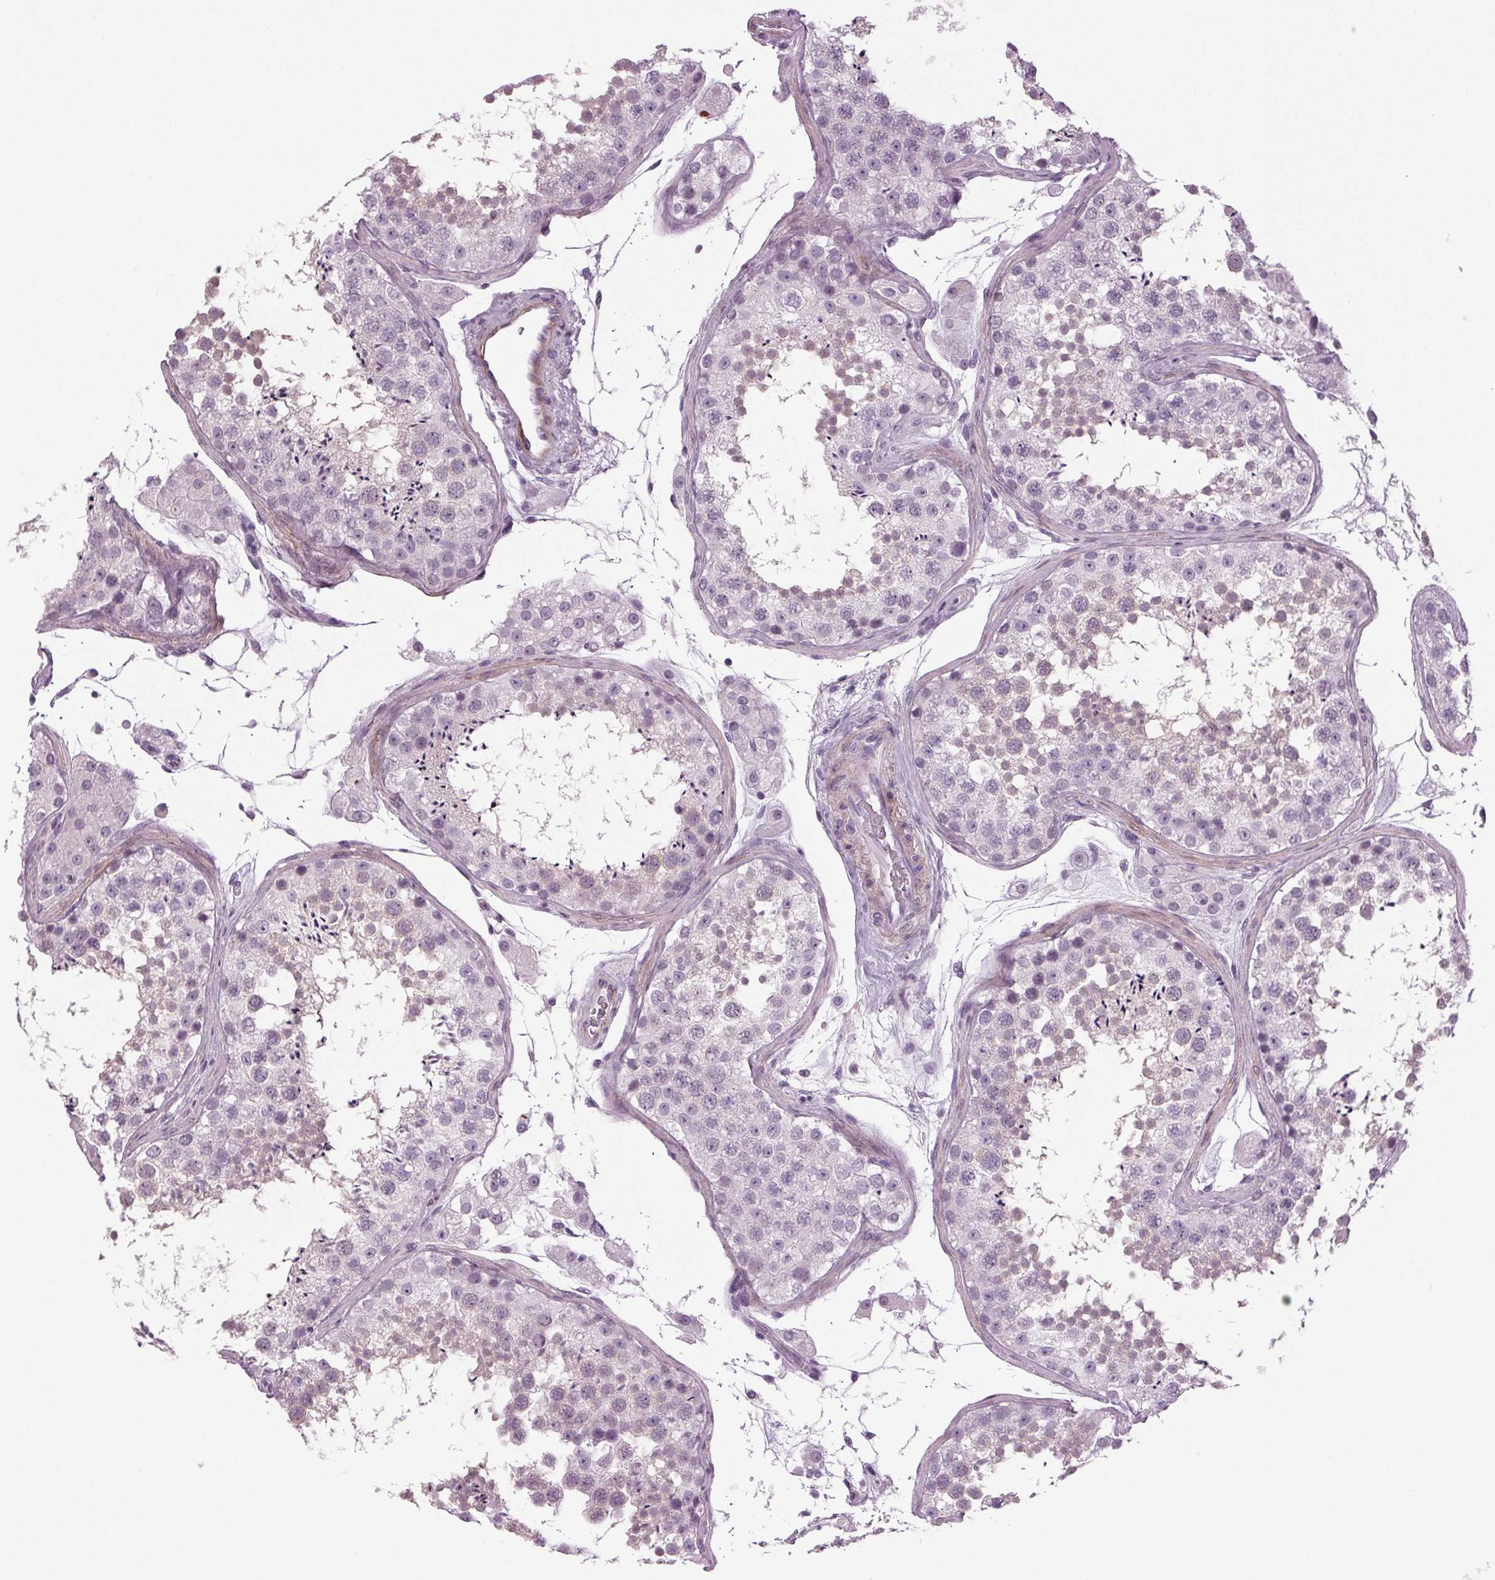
{"staining": {"intensity": "weak", "quantity": "<25%", "location": "nuclear"}, "tissue": "testis", "cell_type": "Cells in seminiferous ducts", "image_type": "normal", "snomed": [{"axis": "morphology", "description": "Normal tissue, NOS"}, {"axis": "topography", "description": "Testis"}], "caption": "Immunohistochemistry histopathology image of benign testis: human testis stained with DAB (3,3'-diaminobenzidine) exhibits no significant protein positivity in cells in seminiferous ducts. (Brightfield microscopy of DAB (3,3'-diaminobenzidine) immunohistochemistry (IHC) at high magnification).", "gene": "DNAH12", "patient": {"sex": "male", "age": 41}}